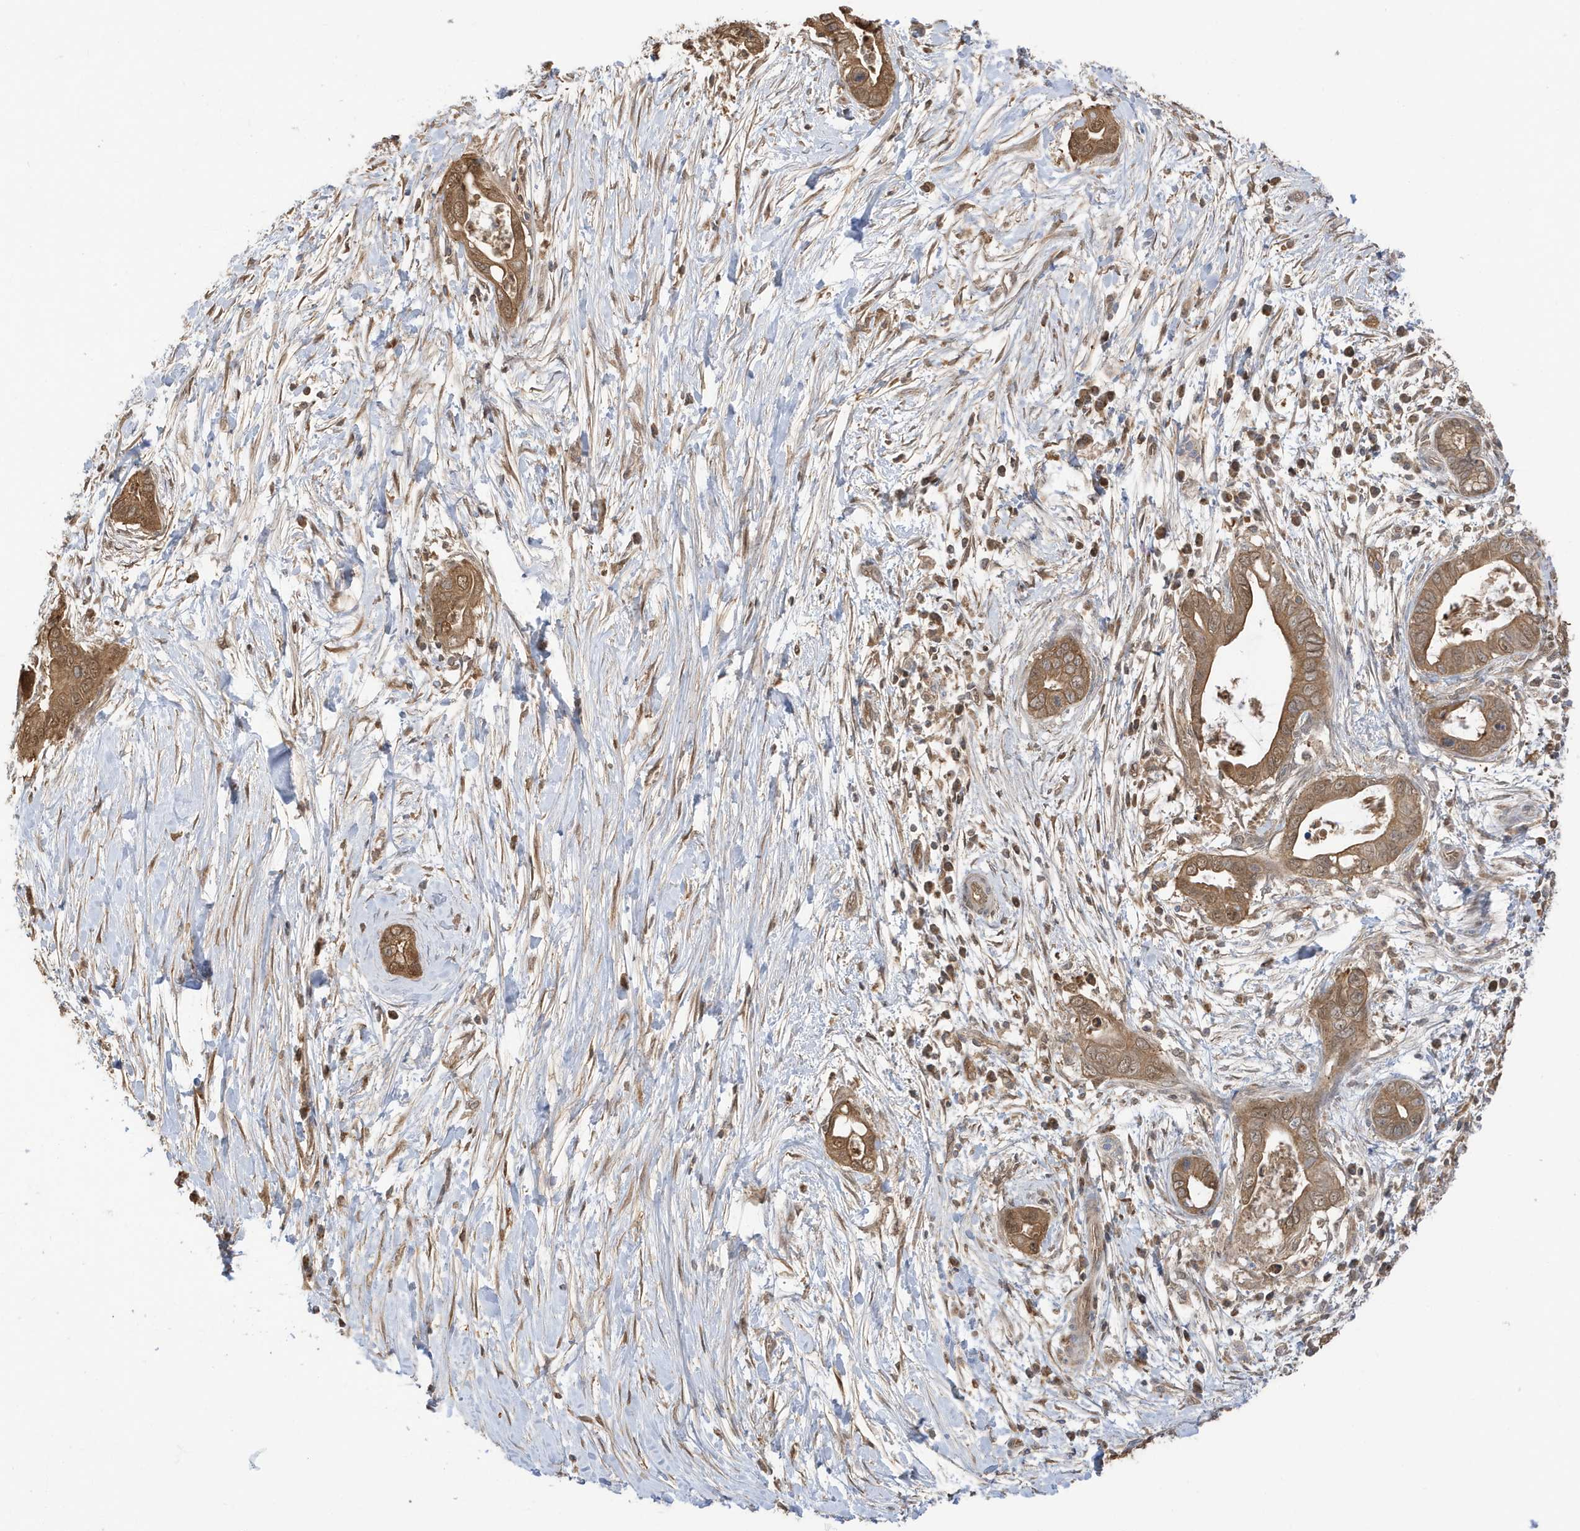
{"staining": {"intensity": "moderate", "quantity": ">75%", "location": "cytoplasmic/membranous"}, "tissue": "pancreatic cancer", "cell_type": "Tumor cells", "image_type": "cancer", "snomed": [{"axis": "morphology", "description": "Adenocarcinoma, NOS"}, {"axis": "topography", "description": "Pancreas"}], "caption": "The immunohistochemical stain labels moderate cytoplasmic/membranous expression in tumor cells of pancreatic adenocarcinoma tissue. The staining is performed using DAB brown chromogen to label protein expression. The nuclei are counter-stained blue using hematoxylin.", "gene": "AZI2", "patient": {"sex": "male", "age": 75}}